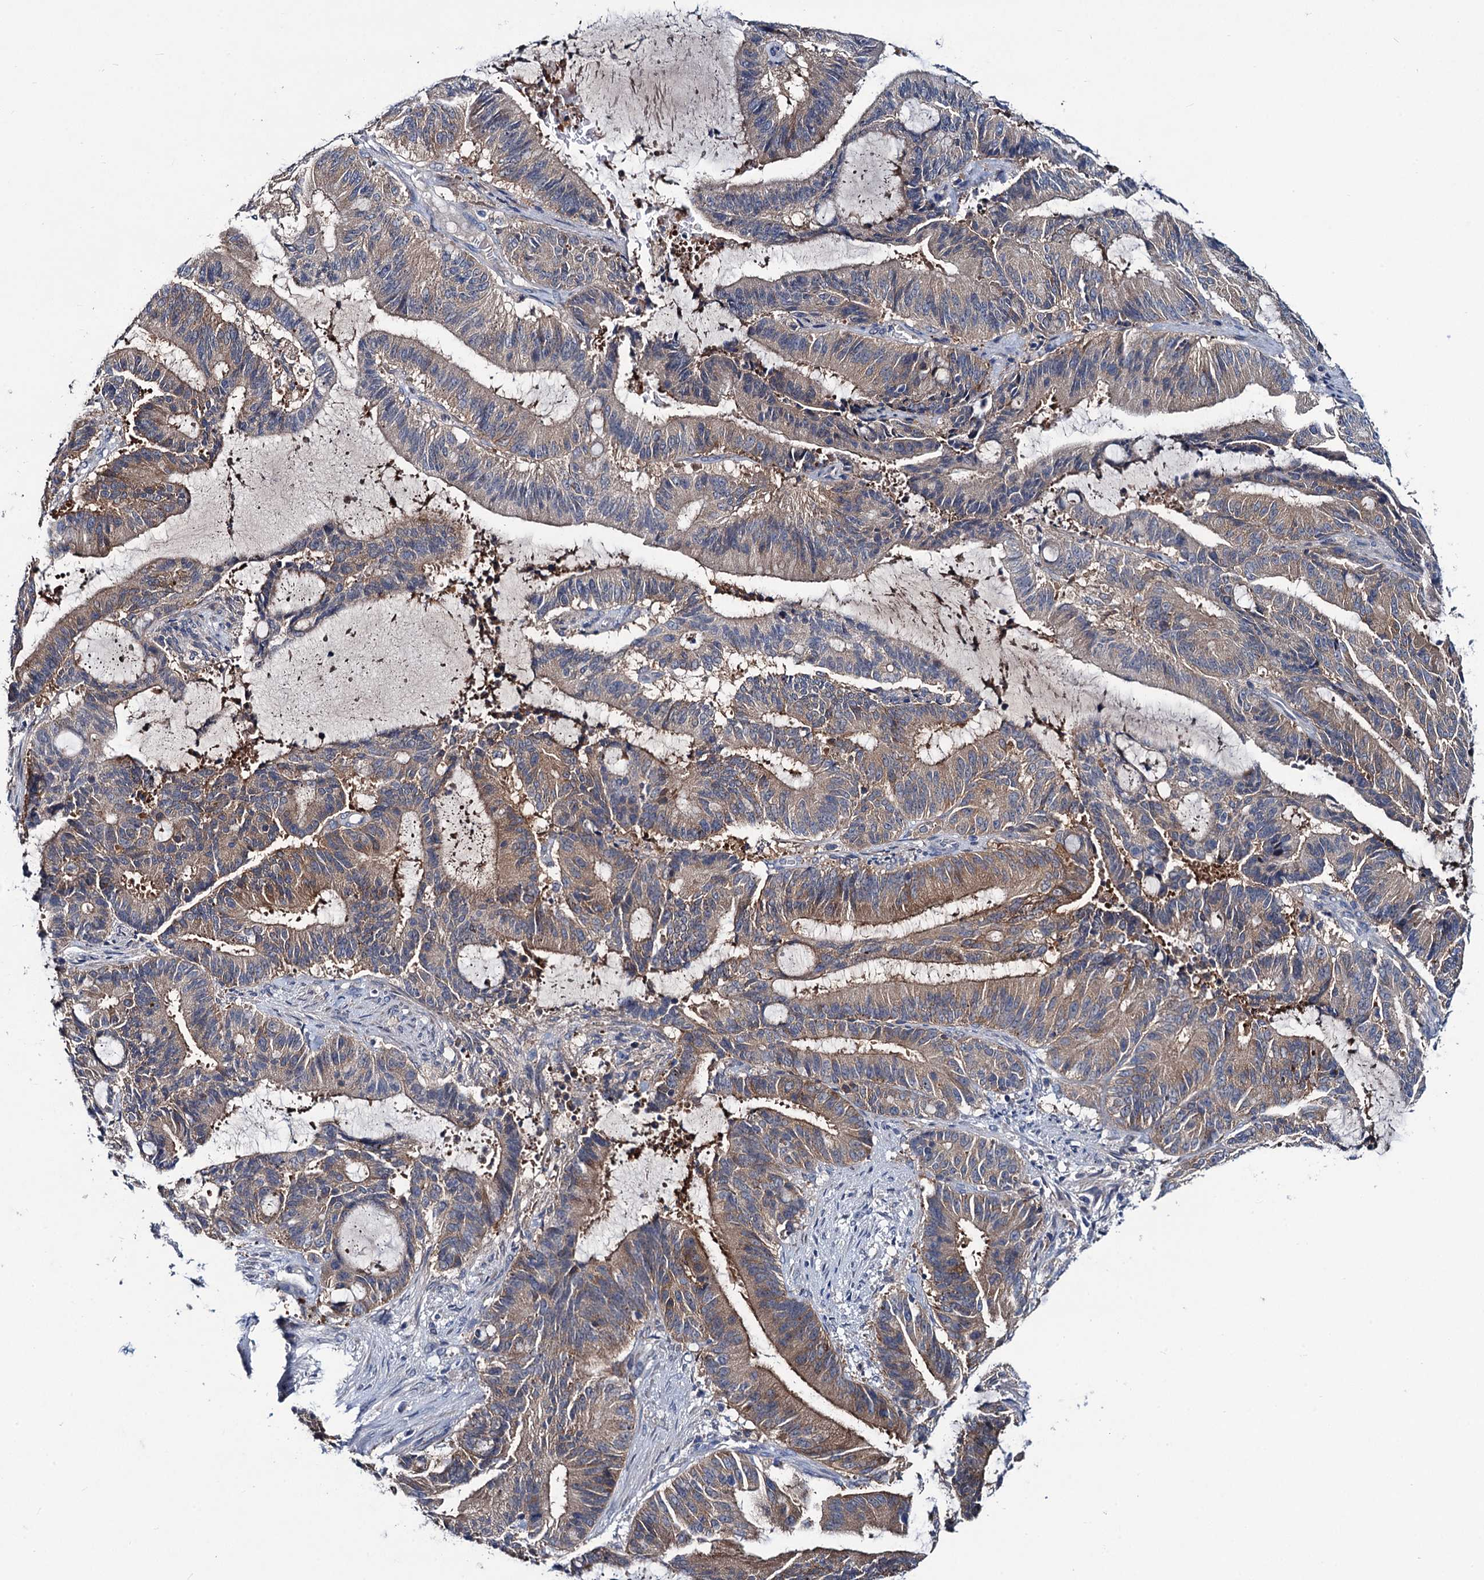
{"staining": {"intensity": "moderate", "quantity": ">75%", "location": "cytoplasmic/membranous"}, "tissue": "liver cancer", "cell_type": "Tumor cells", "image_type": "cancer", "snomed": [{"axis": "morphology", "description": "Normal tissue, NOS"}, {"axis": "morphology", "description": "Cholangiocarcinoma"}, {"axis": "topography", "description": "Liver"}, {"axis": "topography", "description": "Peripheral nerve tissue"}], "caption": "A high-resolution micrograph shows immunohistochemistry staining of liver cancer (cholangiocarcinoma), which demonstrates moderate cytoplasmic/membranous staining in approximately >75% of tumor cells.", "gene": "RTKN2", "patient": {"sex": "female", "age": 73}}